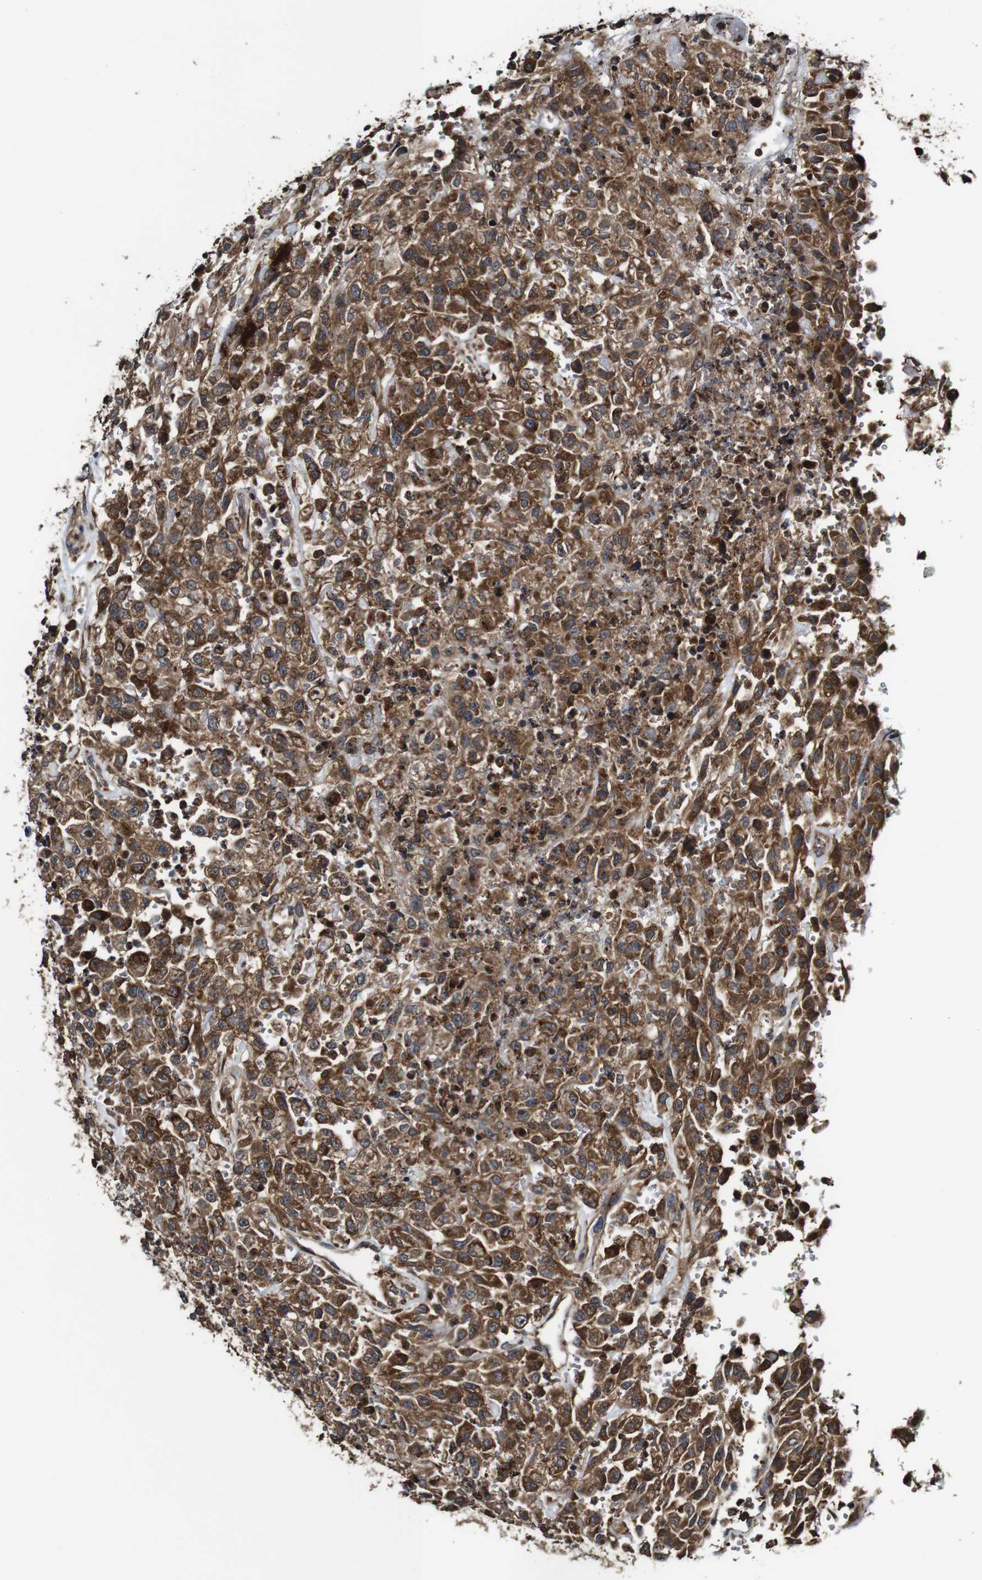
{"staining": {"intensity": "strong", "quantity": ">75%", "location": "cytoplasmic/membranous"}, "tissue": "urothelial cancer", "cell_type": "Tumor cells", "image_type": "cancer", "snomed": [{"axis": "morphology", "description": "Urothelial carcinoma, High grade"}, {"axis": "topography", "description": "Urinary bladder"}], "caption": "This image displays urothelial cancer stained with immunohistochemistry to label a protein in brown. The cytoplasmic/membranous of tumor cells show strong positivity for the protein. Nuclei are counter-stained blue.", "gene": "TNIK", "patient": {"sex": "male", "age": 46}}